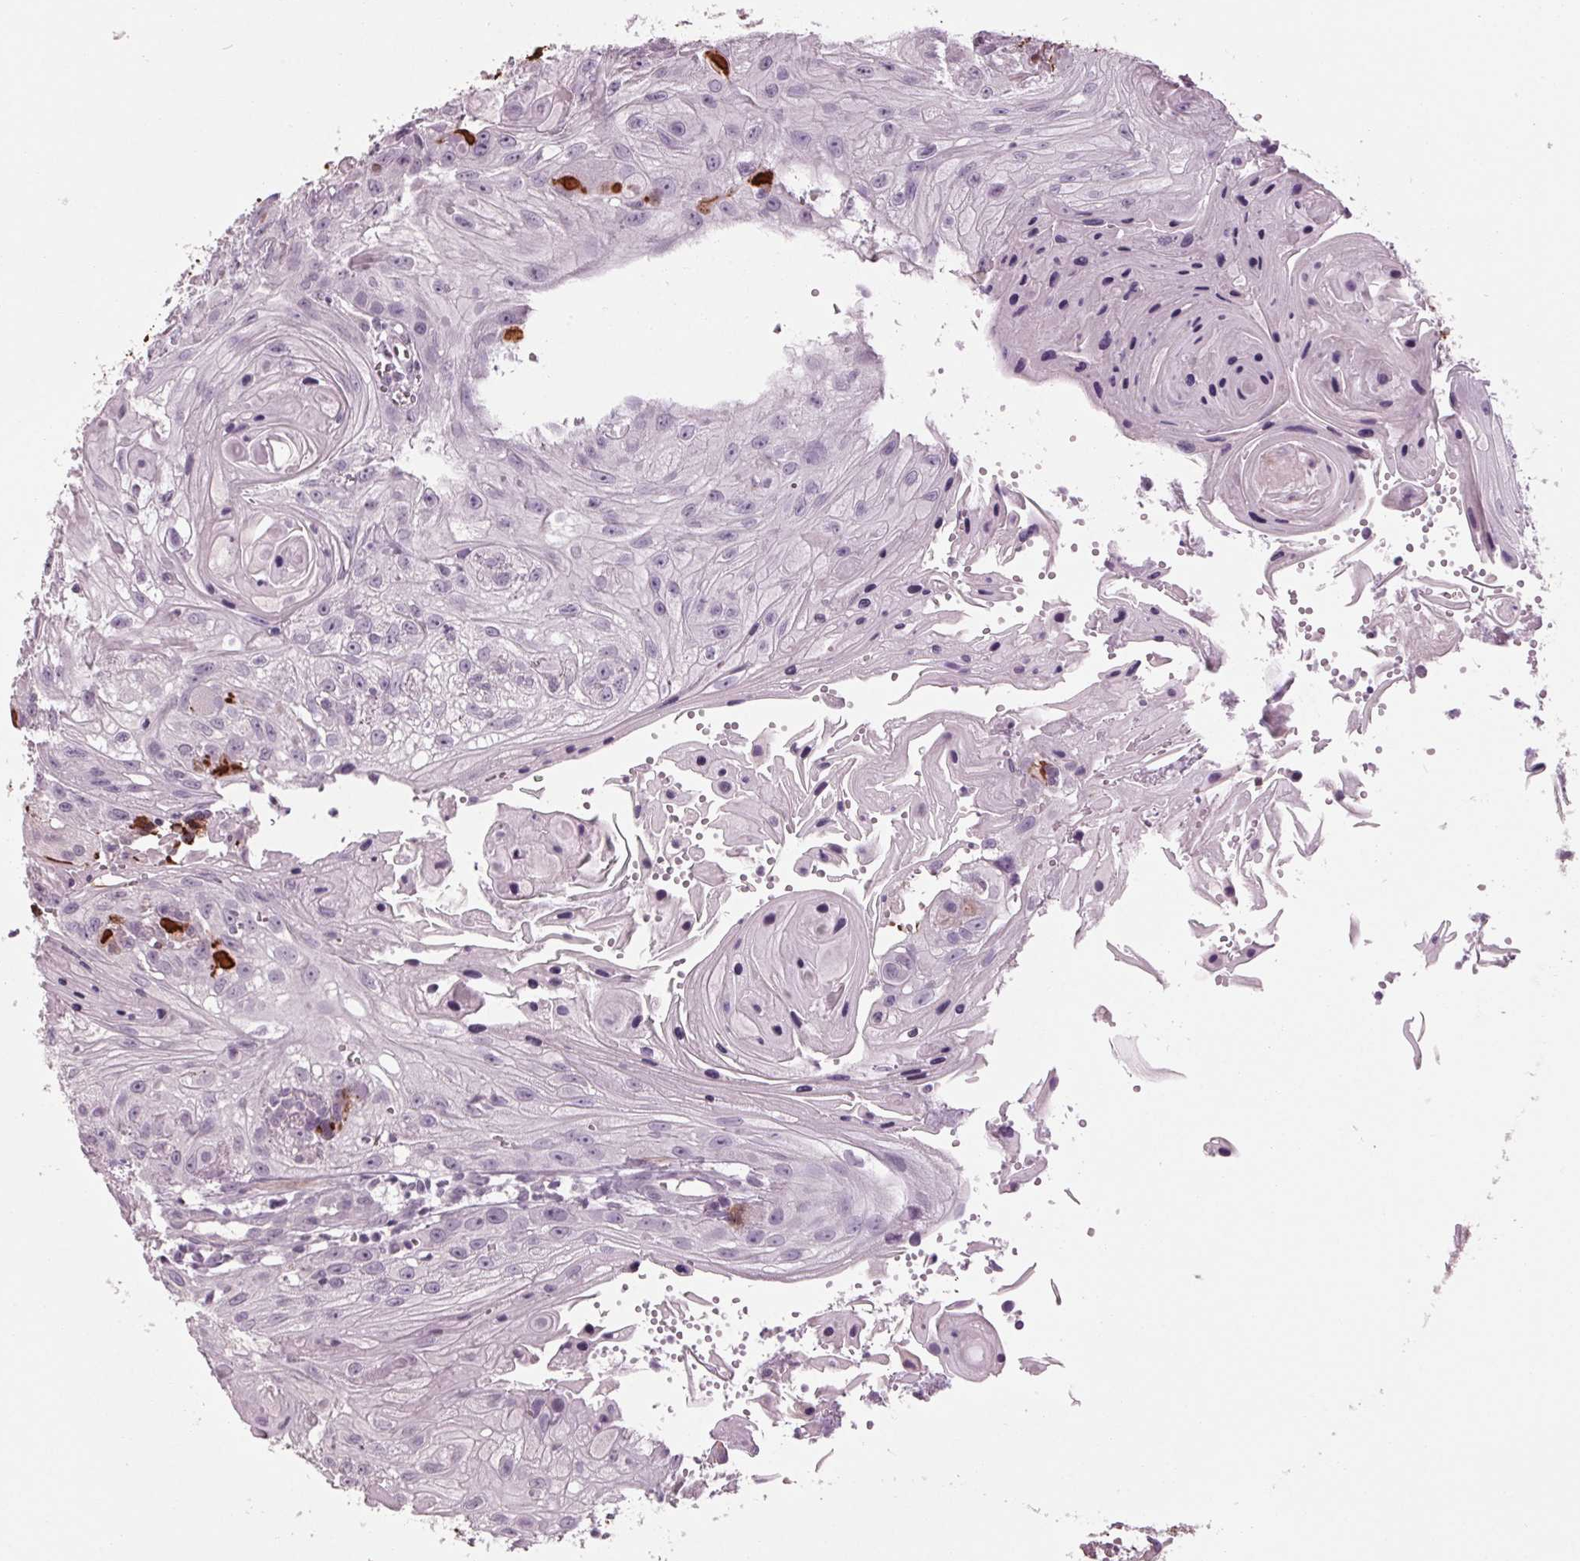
{"staining": {"intensity": "negative", "quantity": "none", "location": "none"}, "tissue": "head and neck cancer", "cell_type": "Tumor cells", "image_type": "cancer", "snomed": [{"axis": "morphology", "description": "Squamous cell carcinoma, NOS"}, {"axis": "topography", "description": "Oral tissue"}, {"axis": "topography", "description": "Head-Neck"}], "caption": "An image of head and neck cancer (squamous cell carcinoma) stained for a protein exhibits no brown staining in tumor cells.", "gene": "TNNC2", "patient": {"sex": "male", "age": 58}}